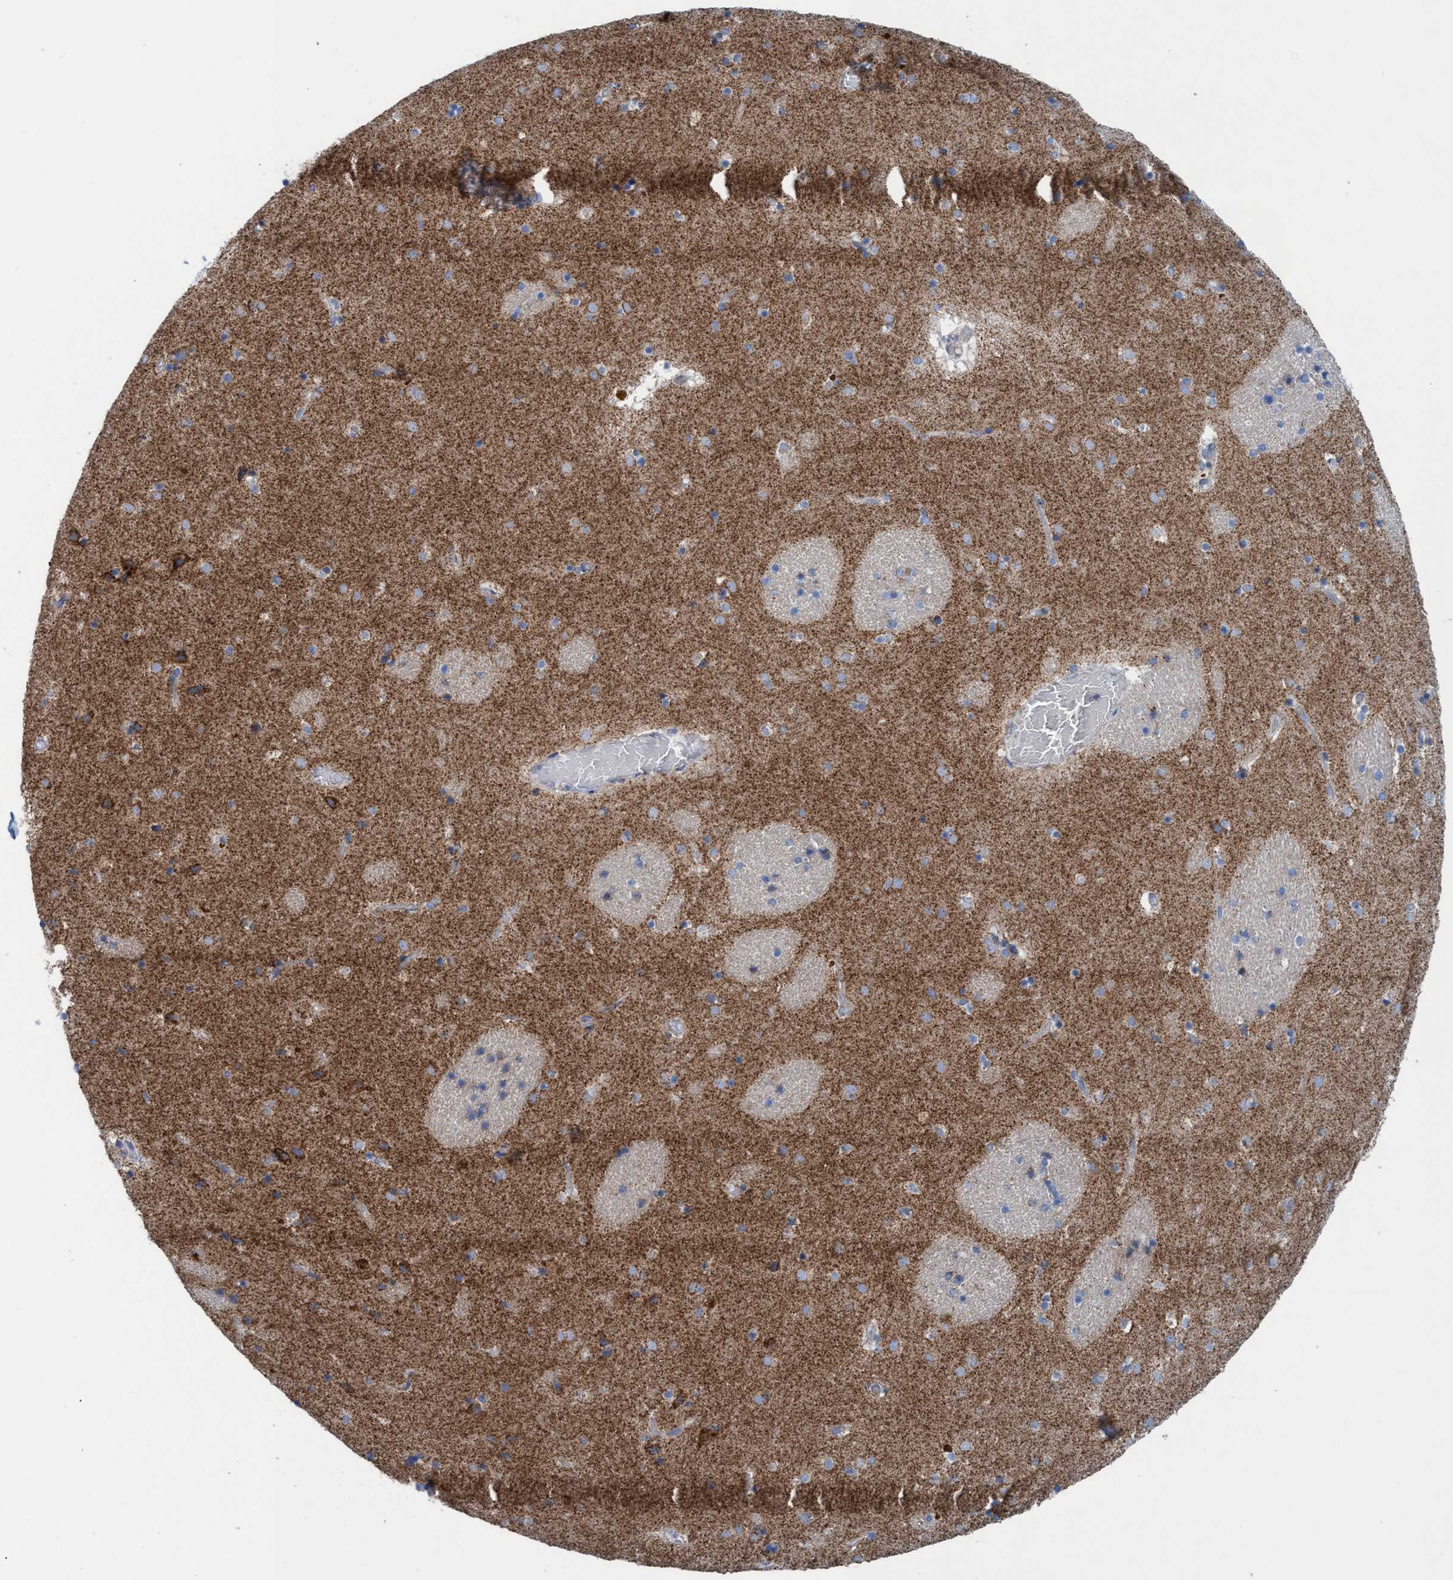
{"staining": {"intensity": "moderate", "quantity": "25%-75%", "location": "cytoplasmic/membranous"}, "tissue": "caudate", "cell_type": "Glial cells", "image_type": "normal", "snomed": [{"axis": "morphology", "description": "Normal tissue, NOS"}, {"axis": "topography", "description": "Lateral ventricle wall"}], "caption": "Immunohistochemical staining of normal caudate reveals medium levels of moderate cytoplasmic/membranous positivity in approximately 25%-75% of glial cells. The protein of interest is shown in brown color, while the nuclei are stained blue.", "gene": "GGA3", "patient": {"sex": "male", "age": 70}}